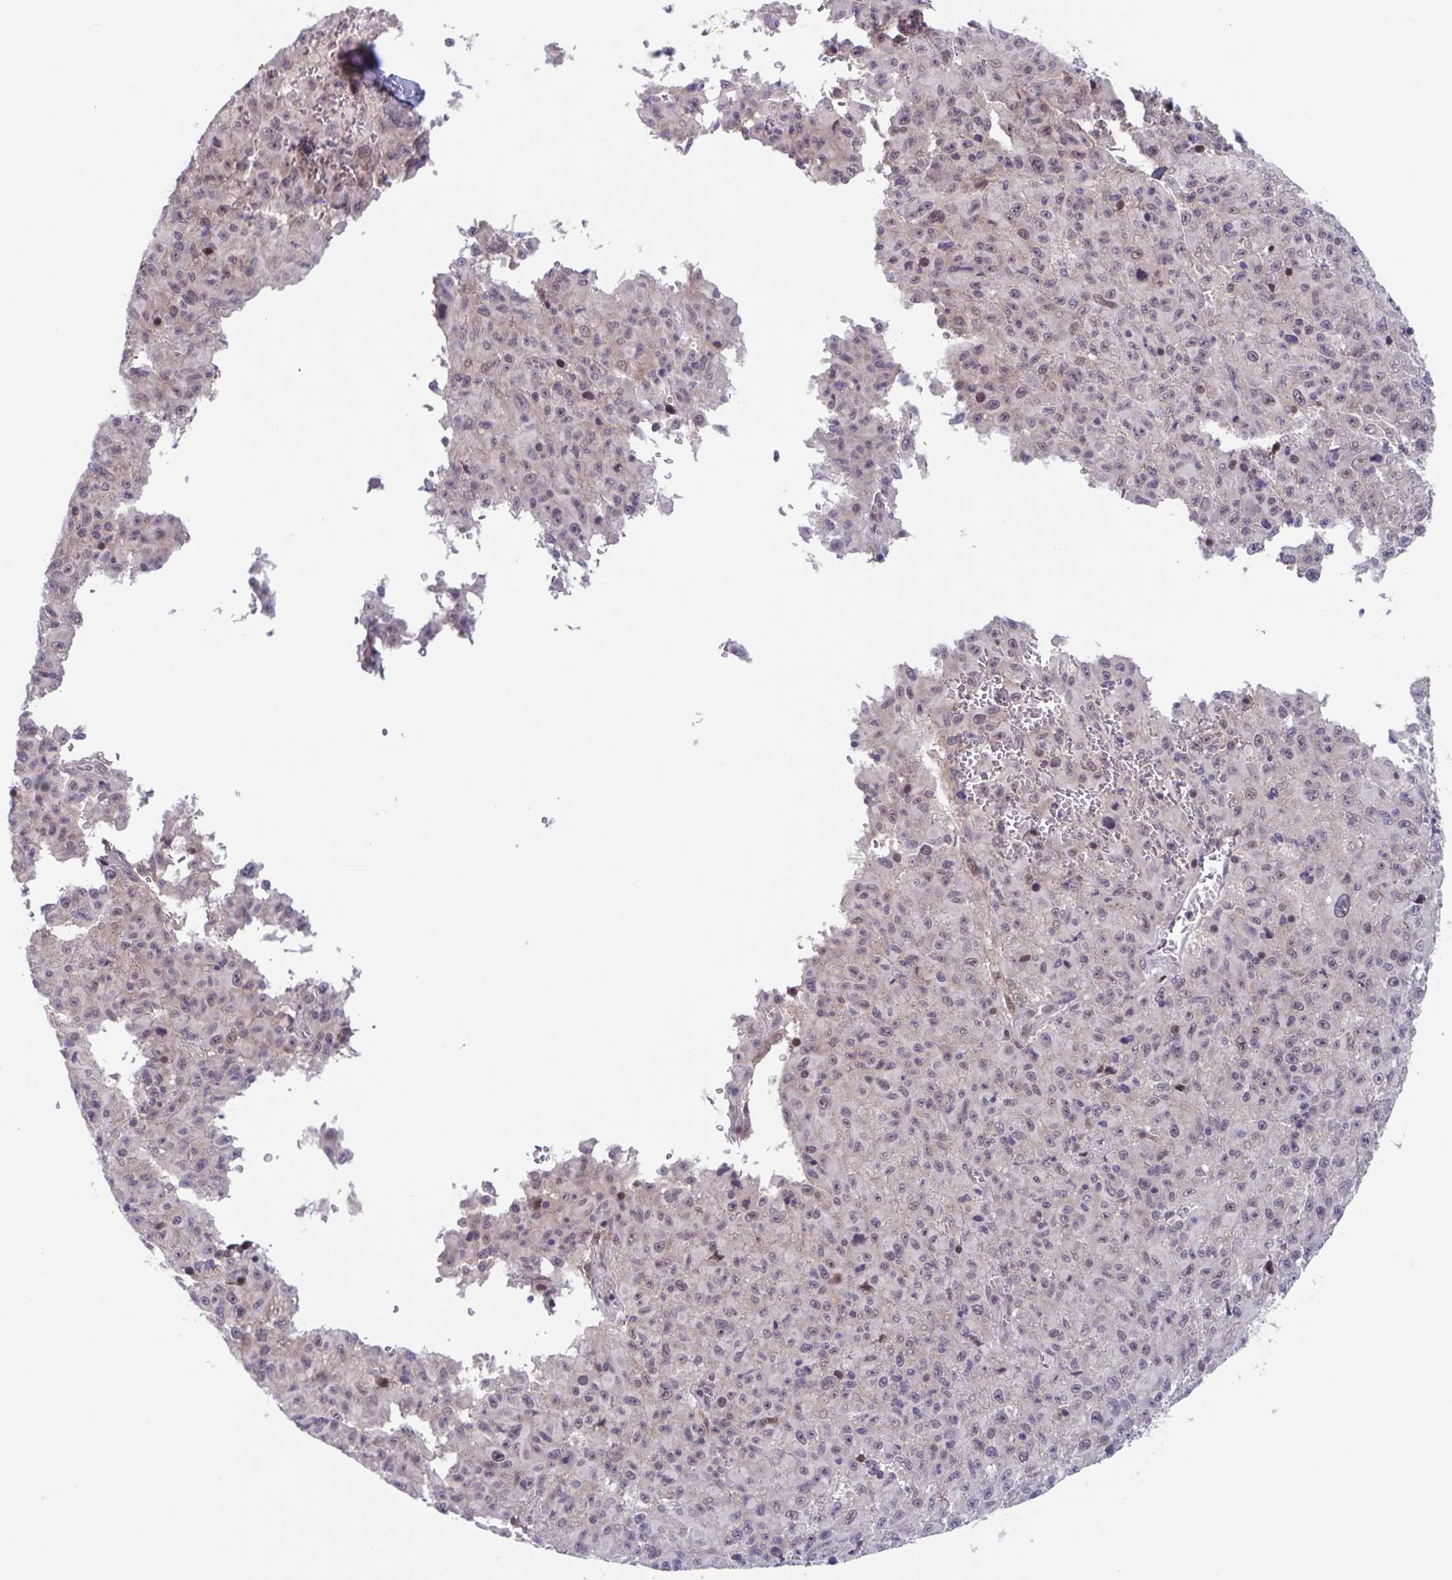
{"staining": {"intensity": "weak", "quantity": "25%-75%", "location": "nuclear"}, "tissue": "melanoma", "cell_type": "Tumor cells", "image_type": "cancer", "snomed": [{"axis": "morphology", "description": "Malignant melanoma, NOS"}, {"axis": "topography", "description": "Skin"}], "caption": "Tumor cells demonstrate low levels of weak nuclear expression in approximately 25%-75% of cells in human melanoma.", "gene": "RIOK1", "patient": {"sex": "male", "age": 46}}